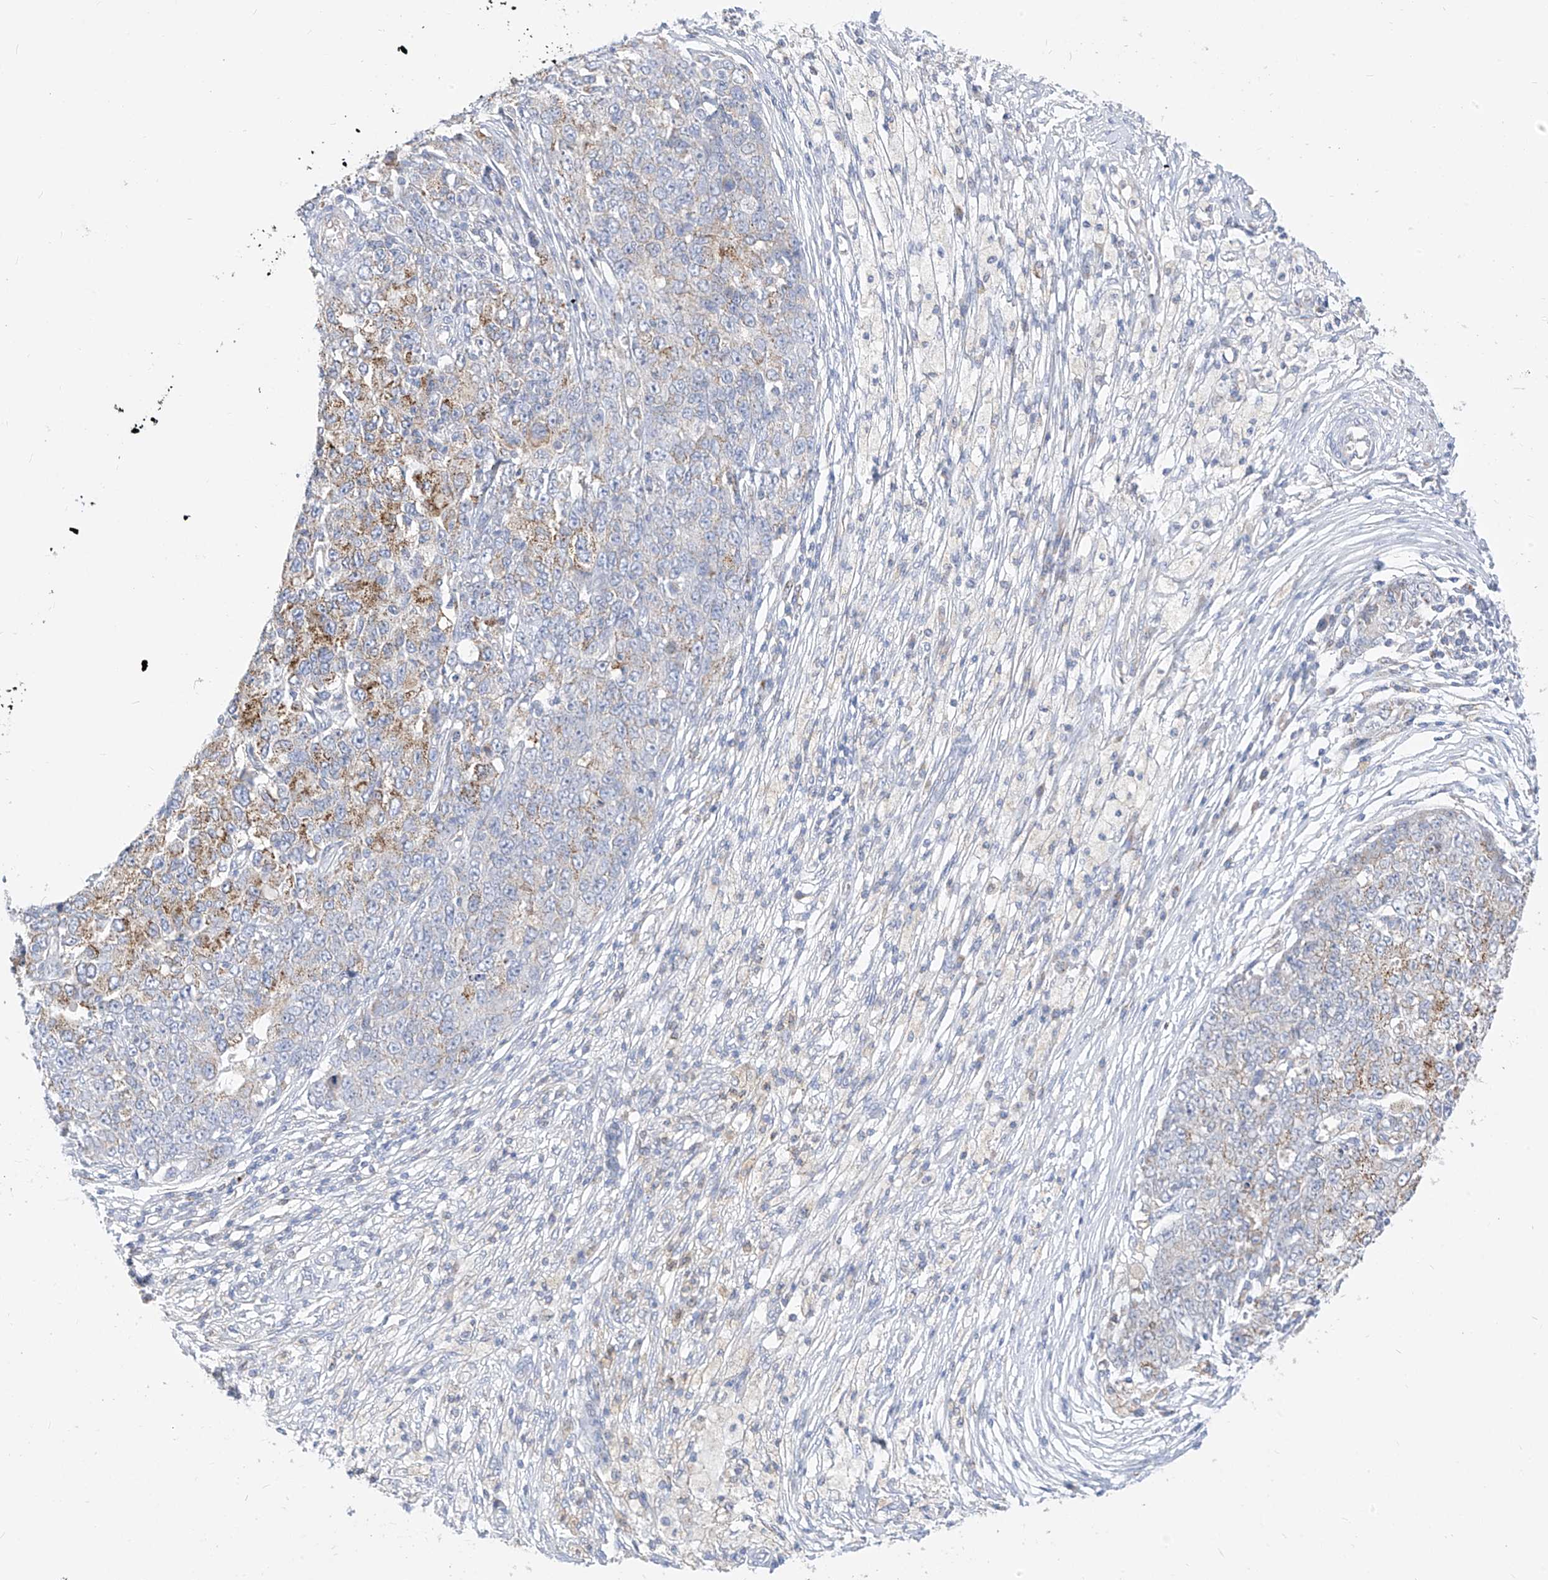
{"staining": {"intensity": "weak", "quantity": ">75%", "location": "cytoplasmic/membranous"}, "tissue": "ovarian cancer", "cell_type": "Tumor cells", "image_type": "cancer", "snomed": [{"axis": "morphology", "description": "Carcinoma, endometroid"}, {"axis": "topography", "description": "Ovary"}], "caption": "Immunohistochemical staining of ovarian cancer (endometroid carcinoma) reveals weak cytoplasmic/membranous protein staining in about >75% of tumor cells.", "gene": "RASA2", "patient": {"sex": "female", "age": 42}}